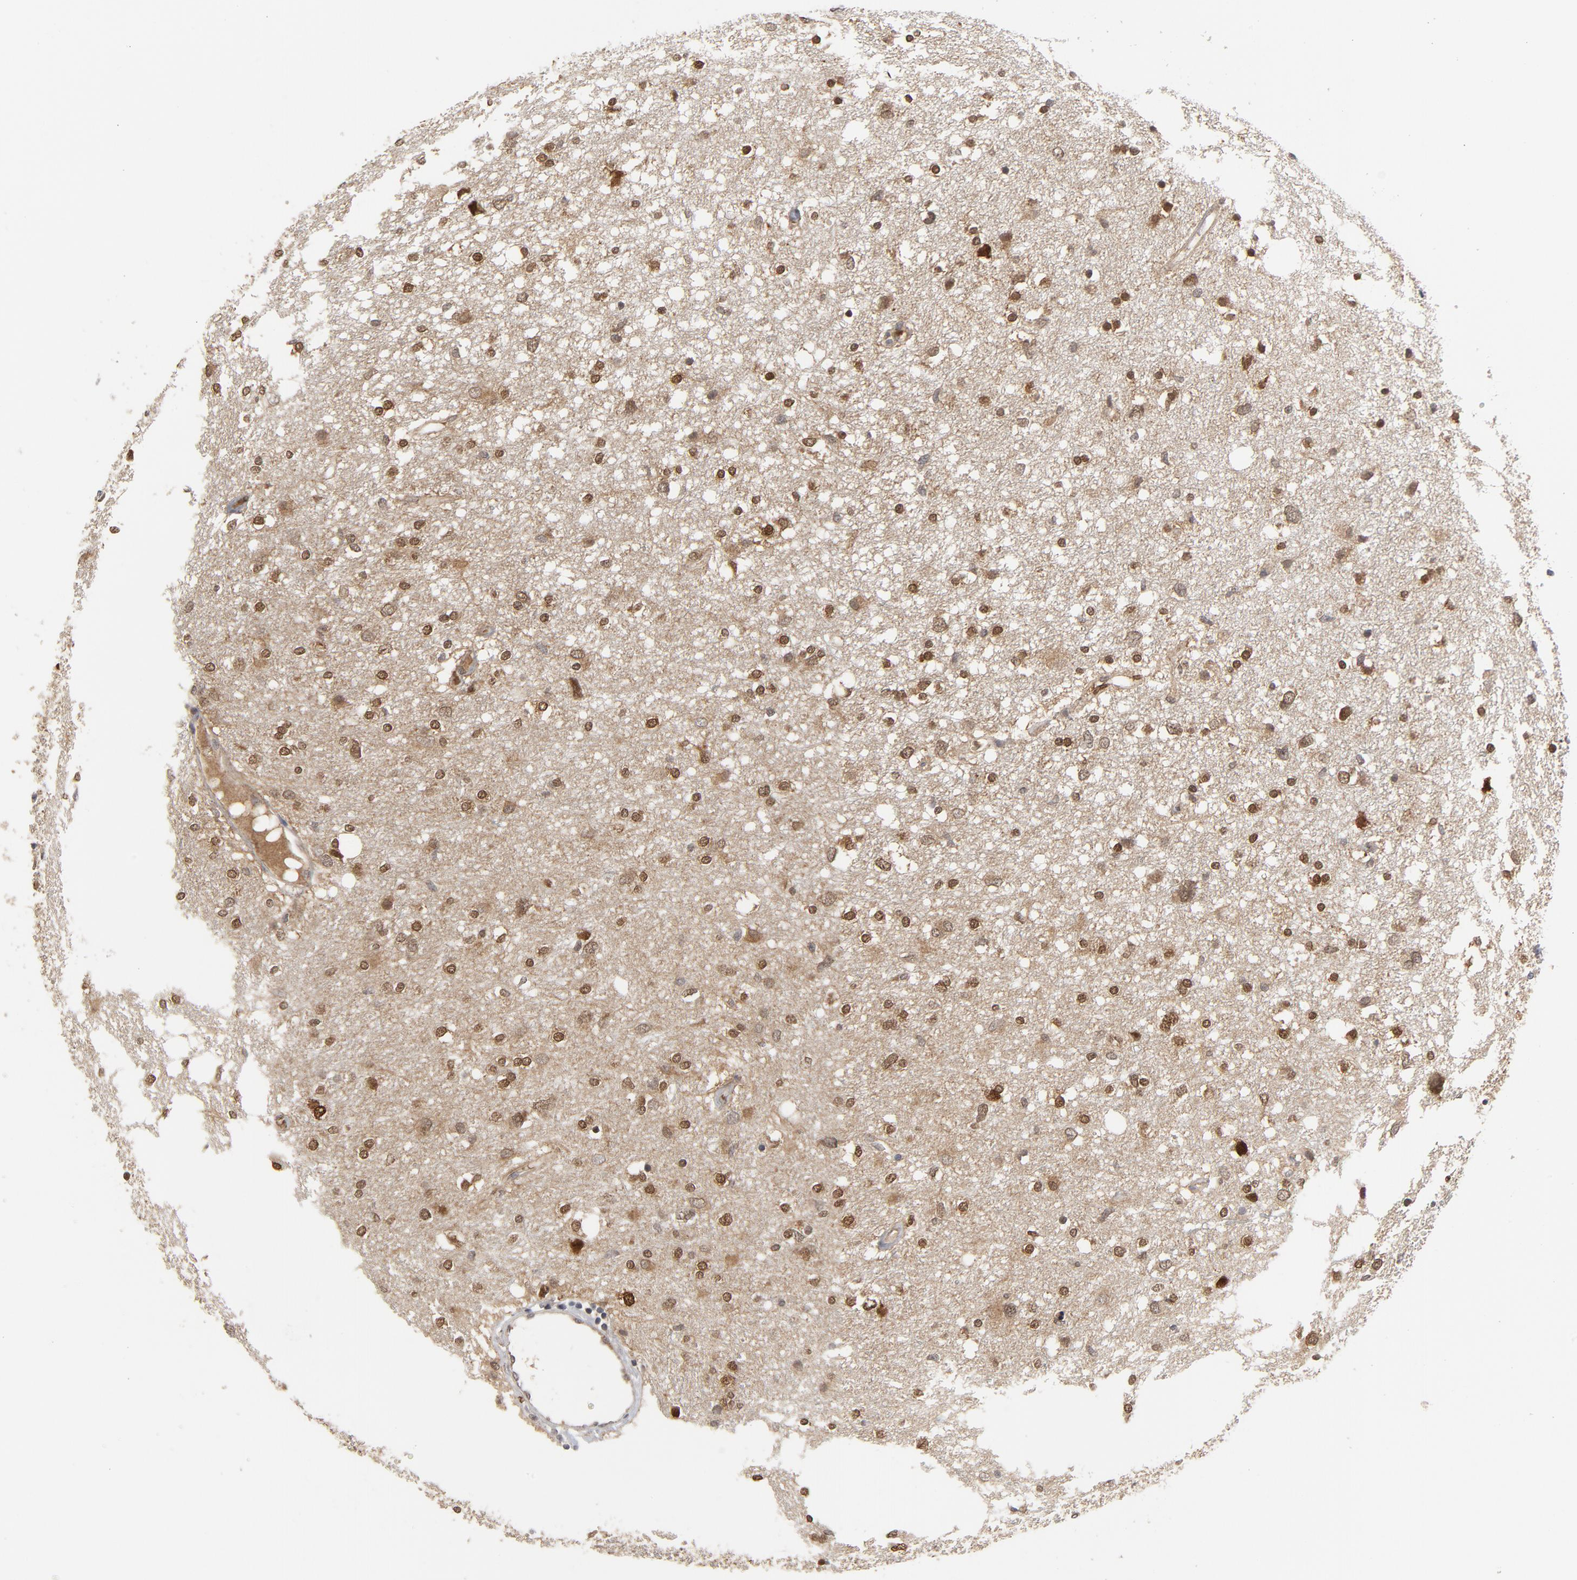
{"staining": {"intensity": "moderate", "quantity": ">75%", "location": "cytoplasmic/membranous,nuclear"}, "tissue": "glioma", "cell_type": "Tumor cells", "image_type": "cancer", "snomed": [{"axis": "morphology", "description": "Glioma, malignant, High grade"}, {"axis": "topography", "description": "Brain"}], "caption": "A brown stain labels moderate cytoplasmic/membranous and nuclear expression of a protein in human malignant high-grade glioma tumor cells.", "gene": "PRDX1", "patient": {"sex": "female", "age": 59}}